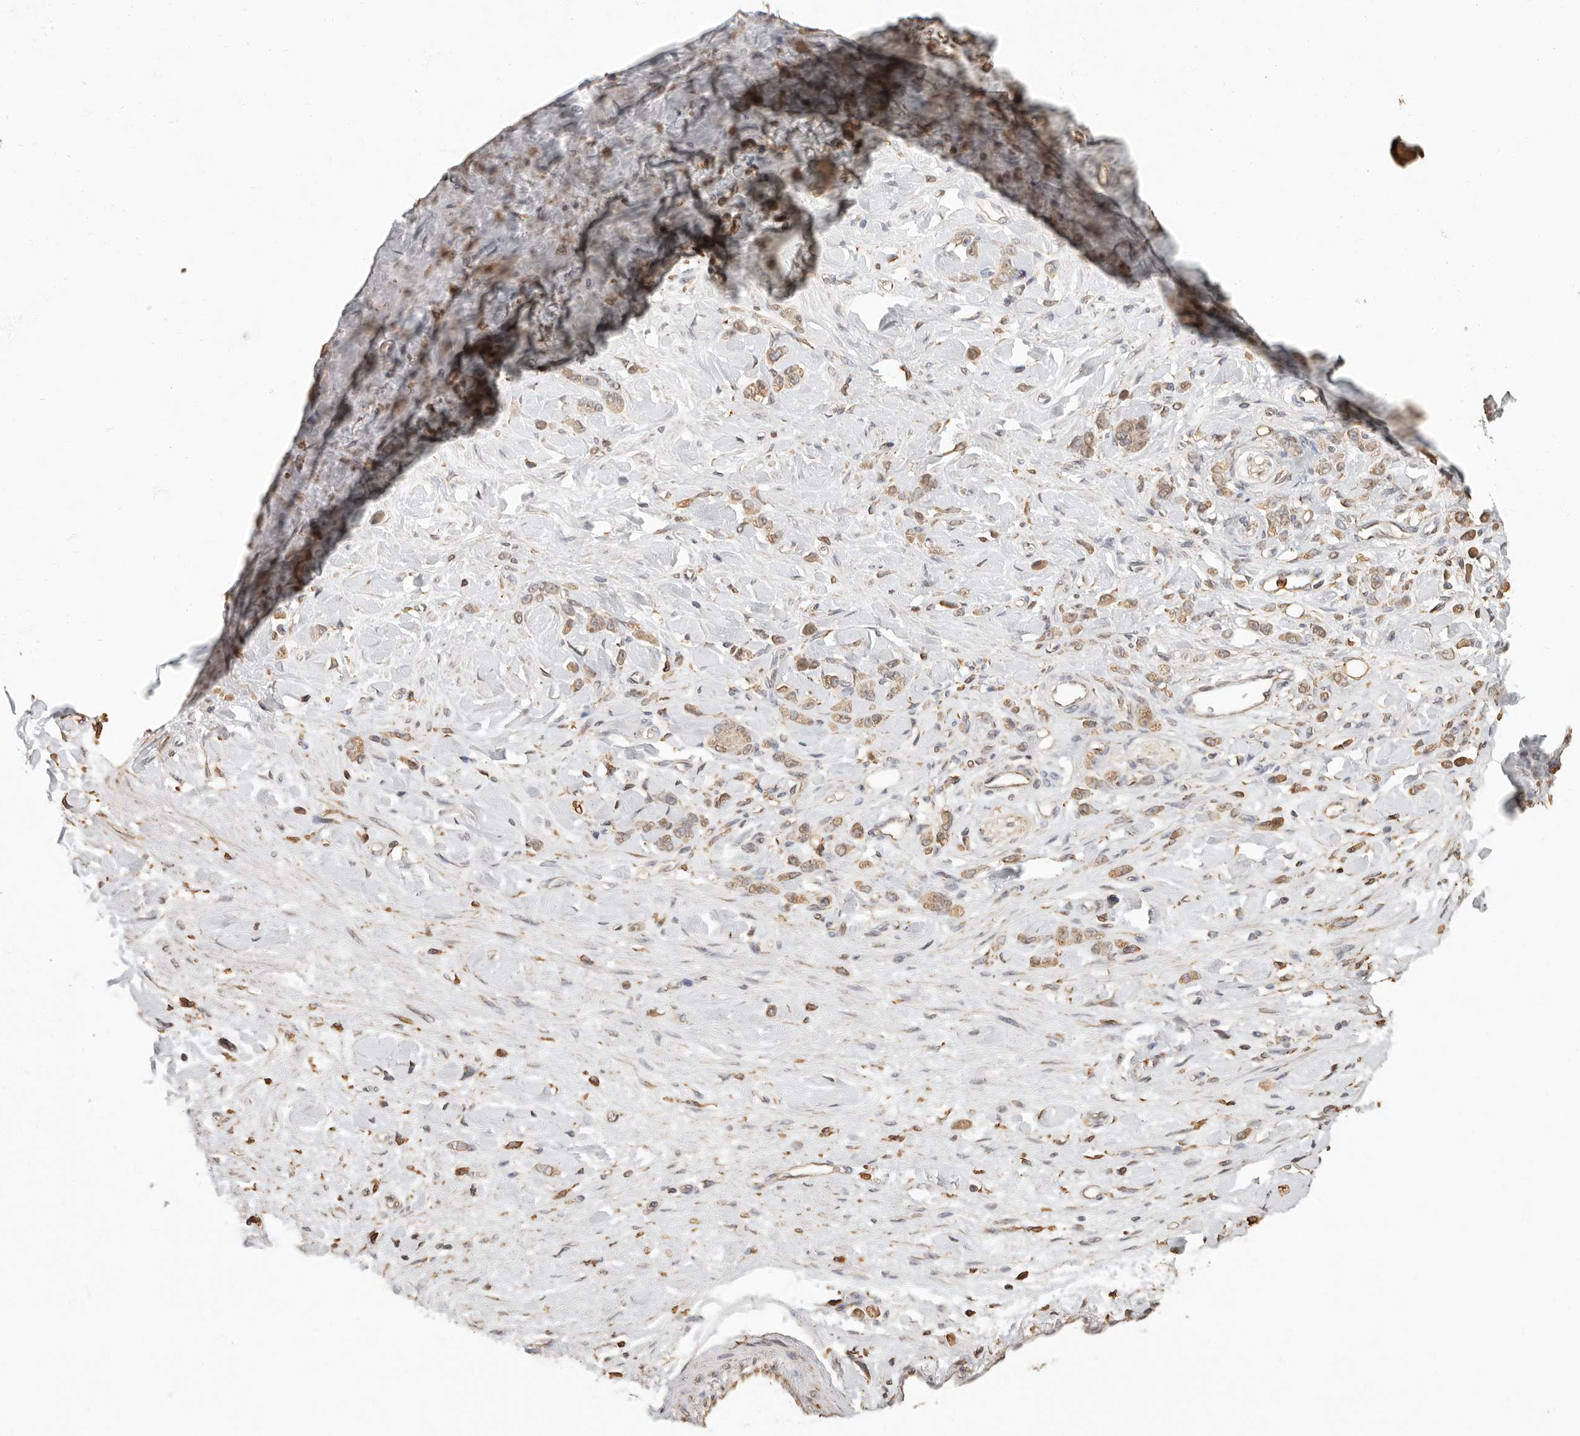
{"staining": {"intensity": "weak", "quantity": ">75%", "location": "cytoplasmic/membranous"}, "tissue": "stomach cancer", "cell_type": "Tumor cells", "image_type": "cancer", "snomed": [{"axis": "morphology", "description": "Normal tissue, NOS"}, {"axis": "morphology", "description": "Adenocarcinoma, NOS"}, {"axis": "topography", "description": "Stomach"}], "caption": "Adenocarcinoma (stomach) tissue exhibits weak cytoplasmic/membranous staining in approximately >75% of tumor cells, visualized by immunohistochemistry. The staining was performed using DAB to visualize the protein expression in brown, while the nuclei were stained in blue with hematoxylin (Magnification: 20x).", "gene": "ARHGEF10L", "patient": {"sex": "male", "age": 82}}